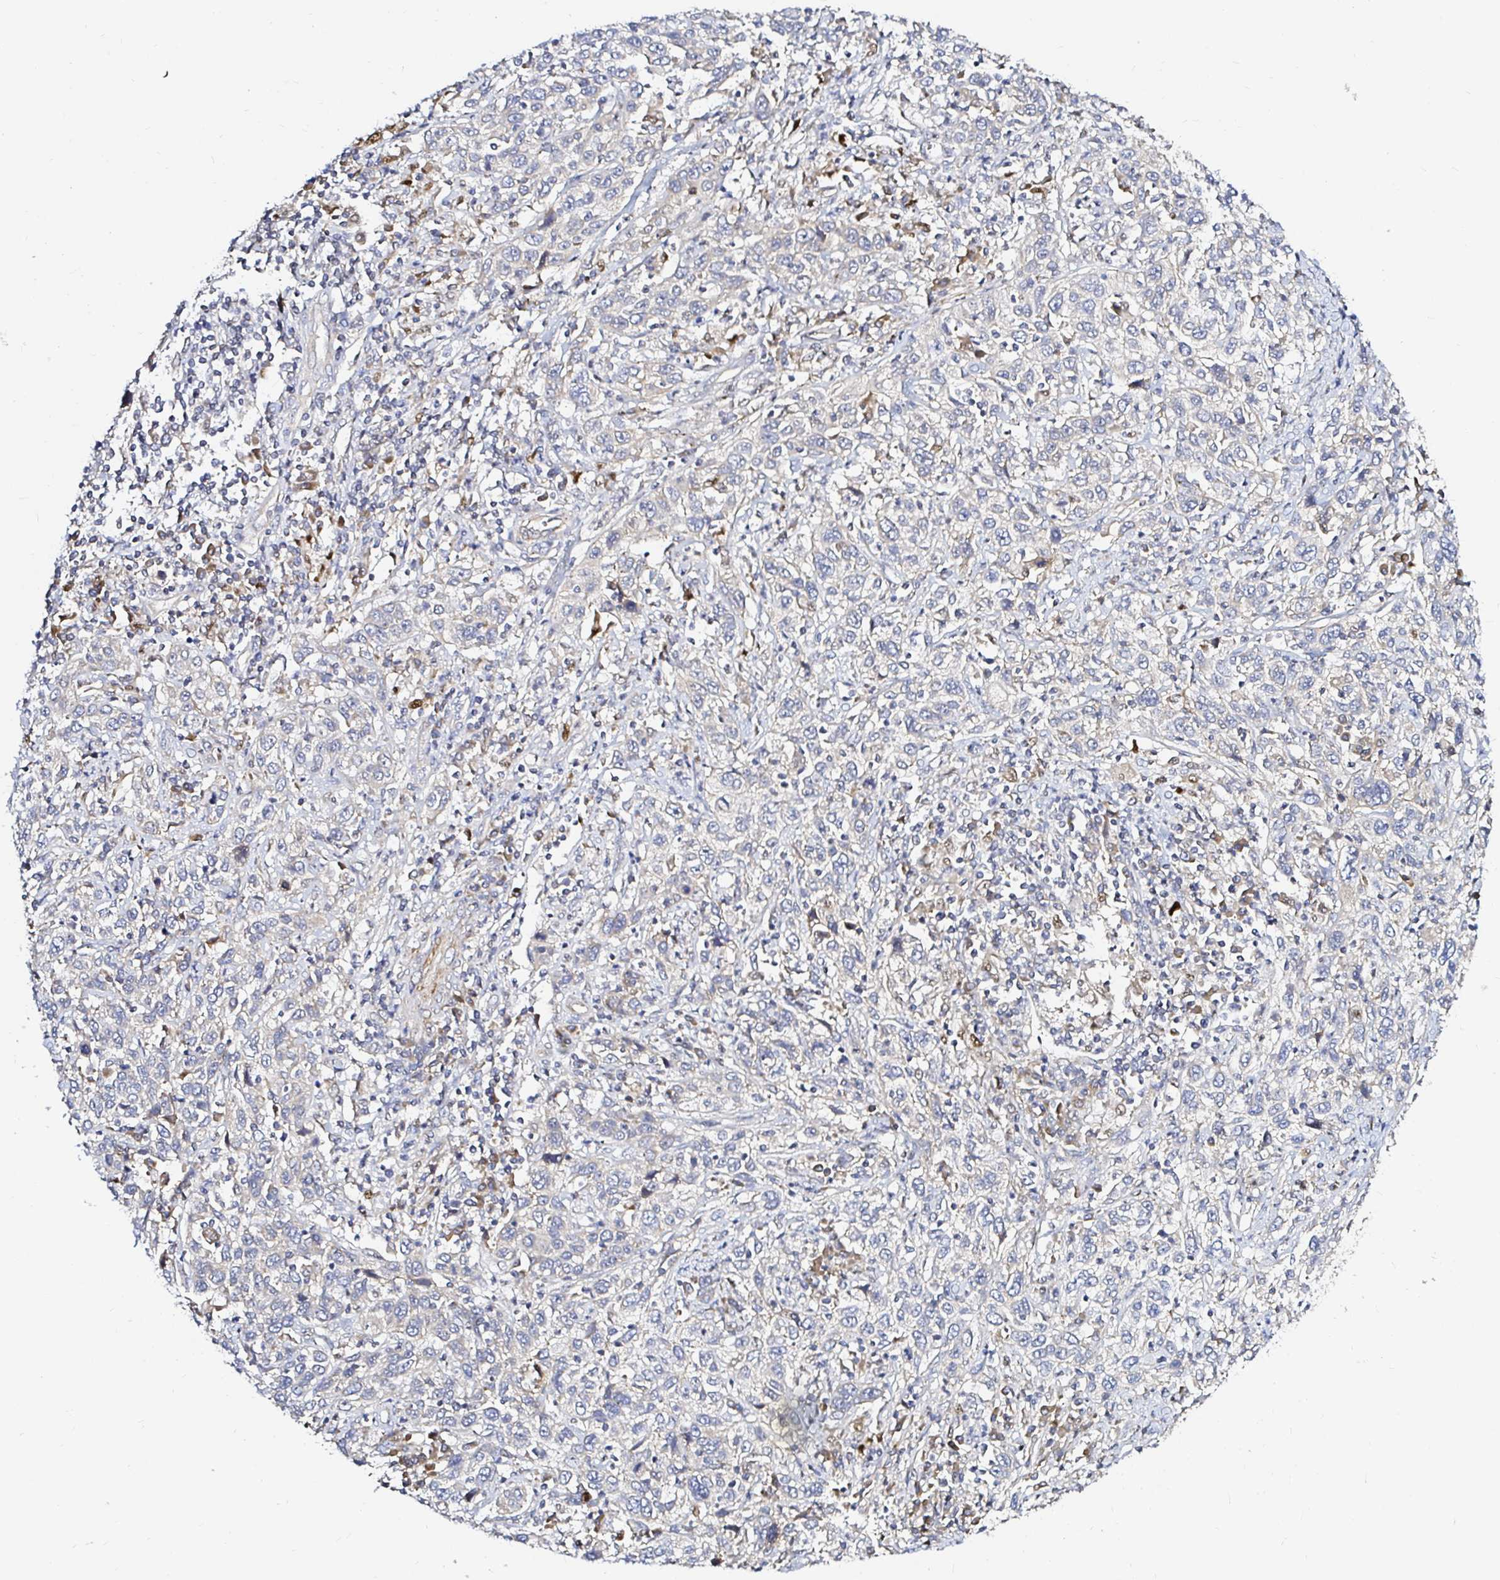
{"staining": {"intensity": "negative", "quantity": "none", "location": "none"}, "tissue": "cervical cancer", "cell_type": "Tumor cells", "image_type": "cancer", "snomed": [{"axis": "morphology", "description": "Squamous cell carcinoma, NOS"}, {"axis": "topography", "description": "Cervix"}], "caption": "Immunohistochemical staining of cervical cancer (squamous cell carcinoma) demonstrates no significant positivity in tumor cells.", "gene": "ARHGEF37", "patient": {"sex": "female", "age": 46}}